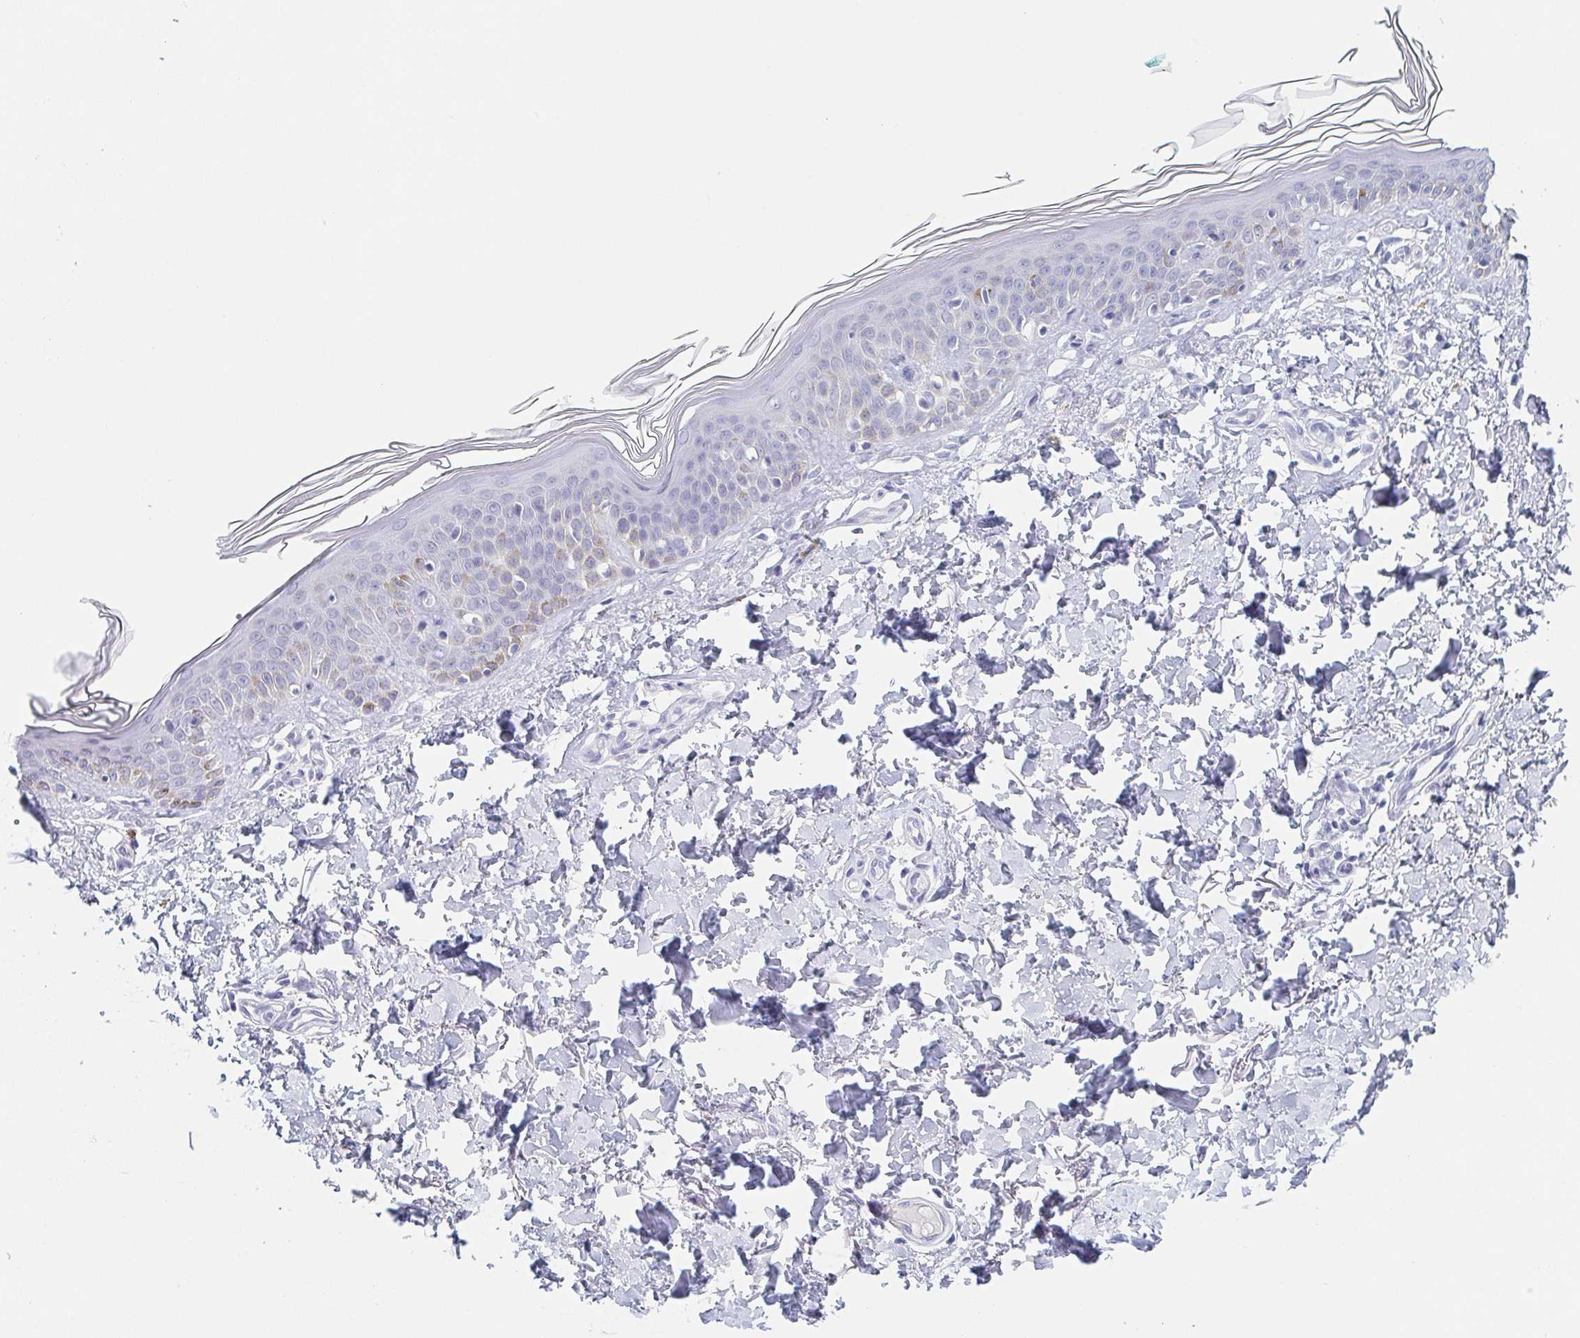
{"staining": {"intensity": "negative", "quantity": "none", "location": "none"}, "tissue": "skin", "cell_type": "Fibroblasts", "image_type": "normal", "snomed": [{"axis": "morphology", "description": "Normal tissue, NOS"}, {"axis": "topography", "description": "Skin"}, {"axis": "topography", "description": "Peripheral nerve tissue"}], "caption": "Immunohistochemical staining of benign skin reveals no significant expression in fibroblasts.", "gene": "REG4", "patient": {"sex": "female", "age": 45}}